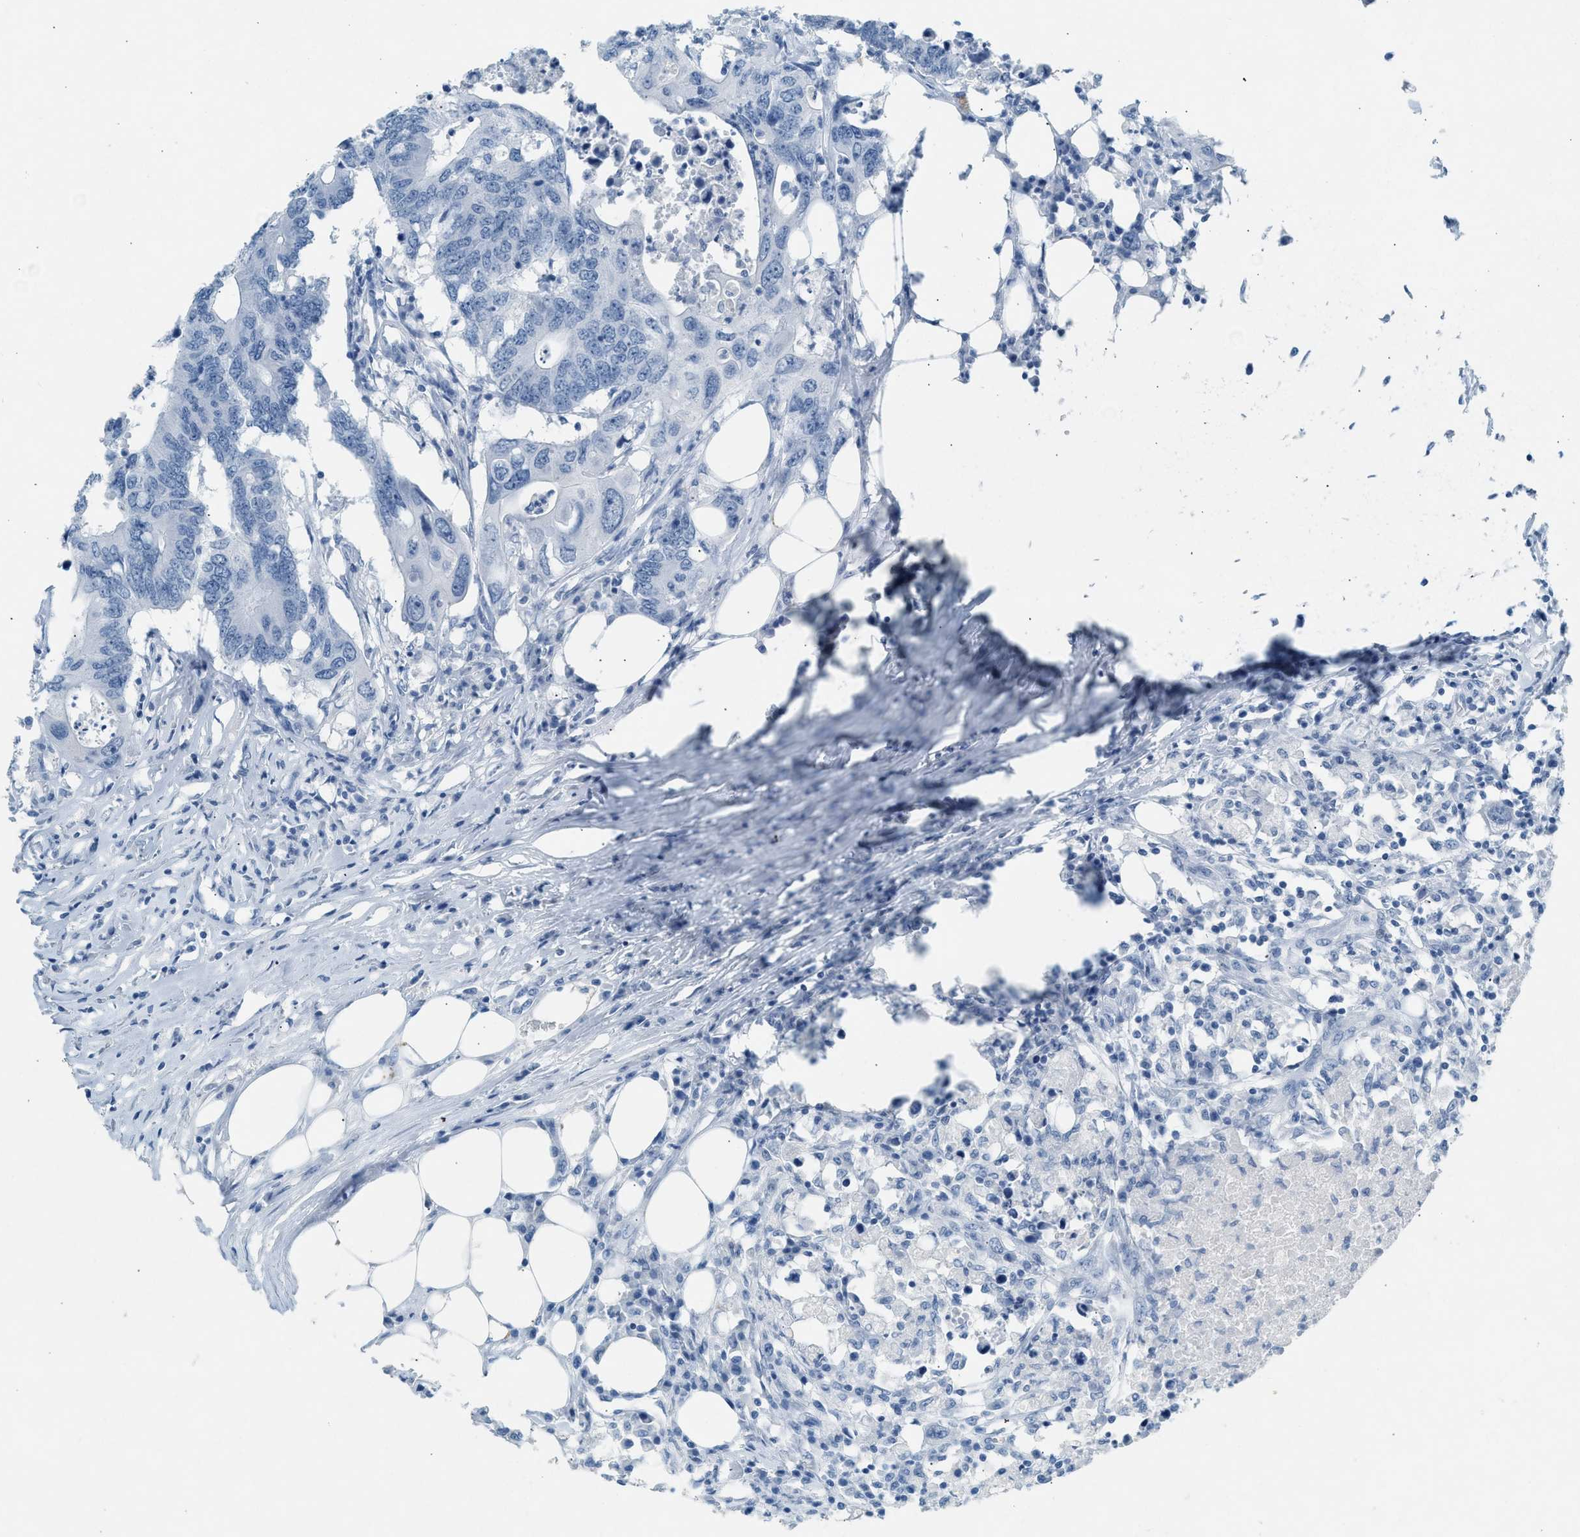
{"staining": {"intensity": "negative", "quantity": "none", "location": "none"}, "tissue": "colorectal cancer", "cell_type": "Tumor cells", "image_type": "cancer", "snomed": [{"axis": "morphology", "description": "Adenocarcinoma, NOS"}, {"axis": "topography", "description": "Colon"}], "caption": "Tumor cells are negative for protein expression in human colorectal cancer.", "gene": "HHATL", "patient": {"sex": "male", "age": 71}}